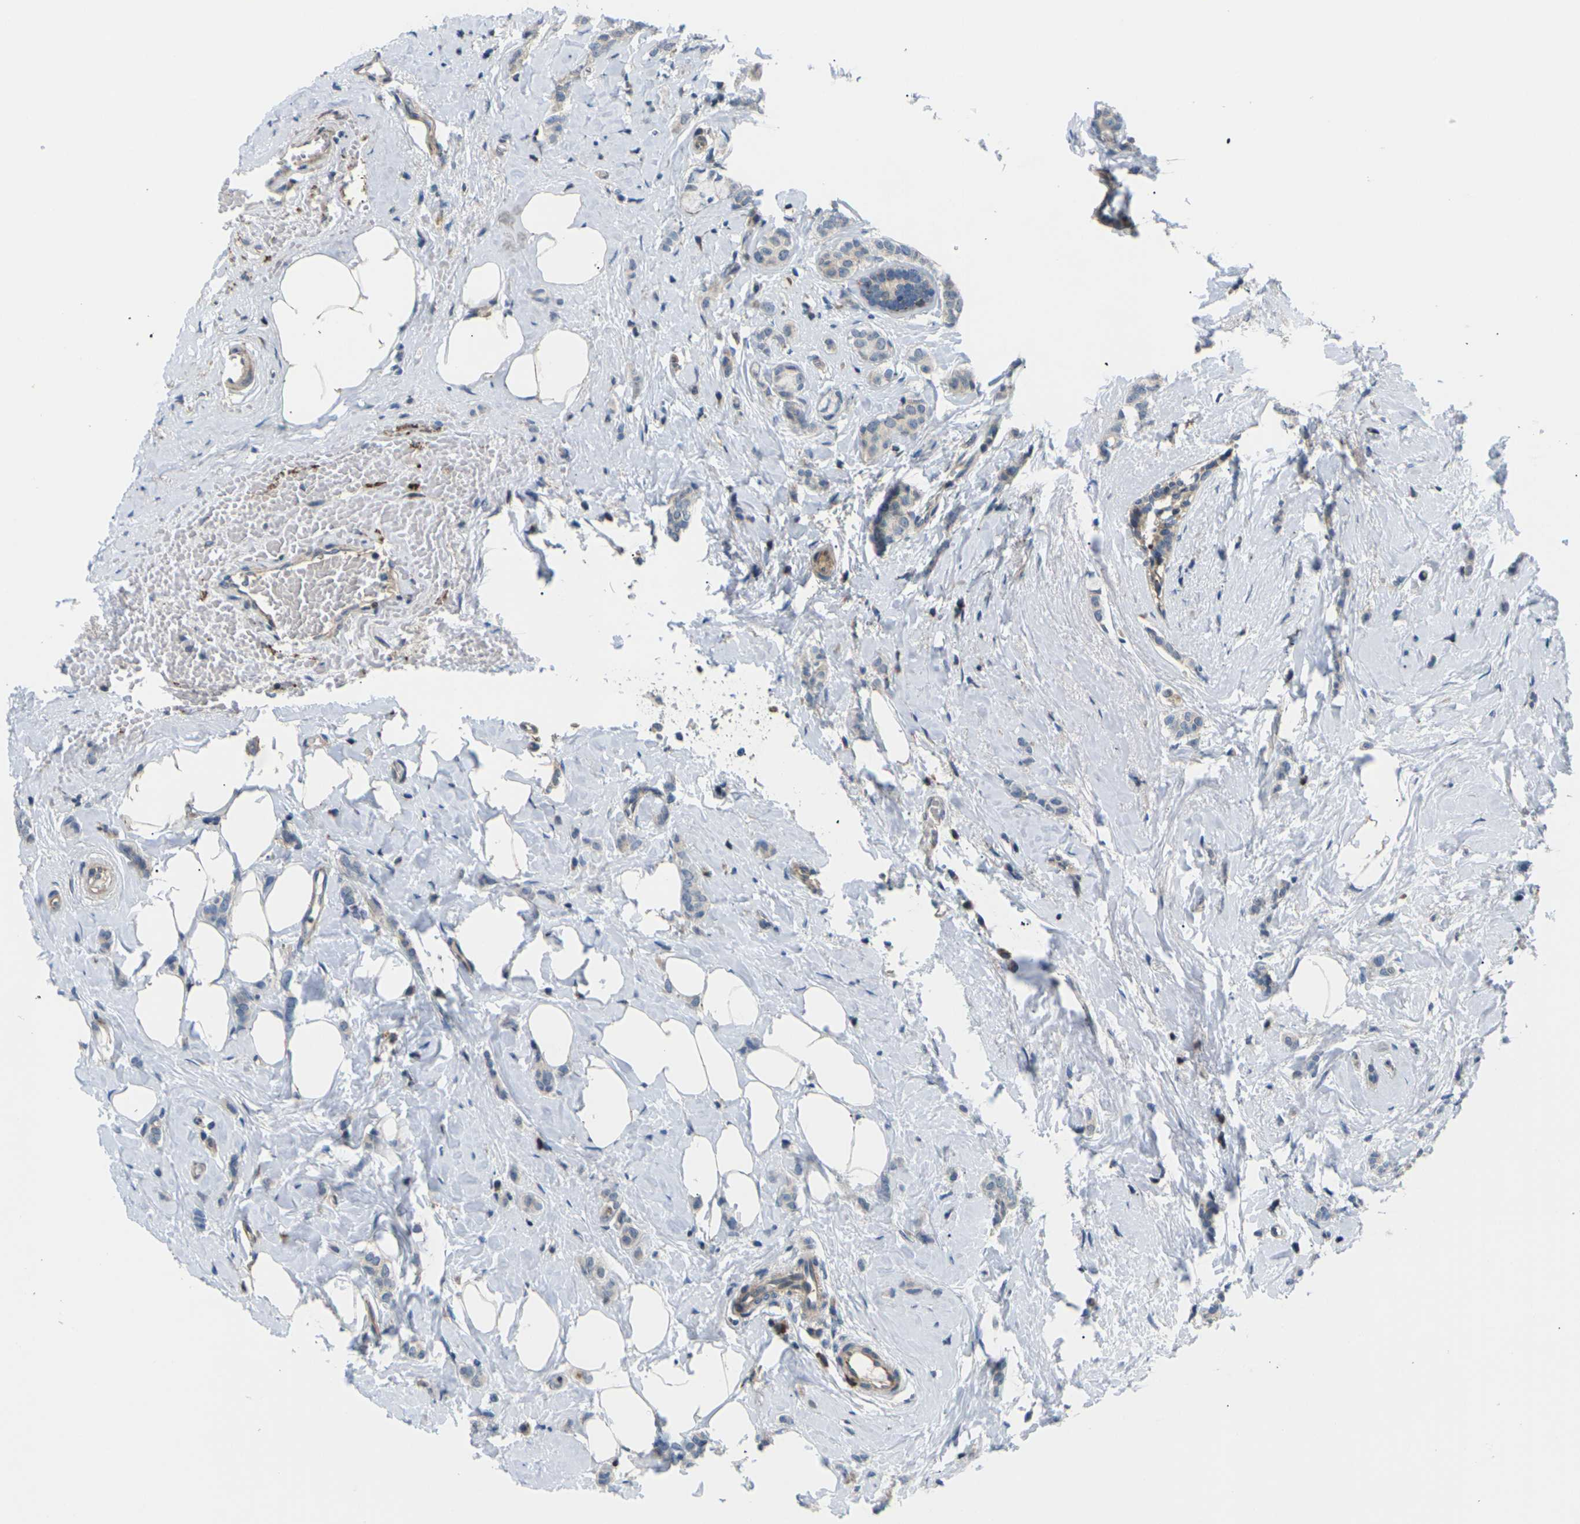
{"staining": {"intensity": "negative", "quantity": "none", "location": "none"}, "tissue": "breast cancer", "cell_type": "Tumor cells", "image_type": "cancer", "snomed": [{"axis": "morphology", "description": "Lobular carcinoma"}, {"axis": "topography", "description": "Breast"}], "caption": "This is an IHC micrograph of human lobular carcinoma (breast). There is no positivity in tumor cells.", "gene": "RPS6KA3", "patient": {"sex": "female", "age": 60}}